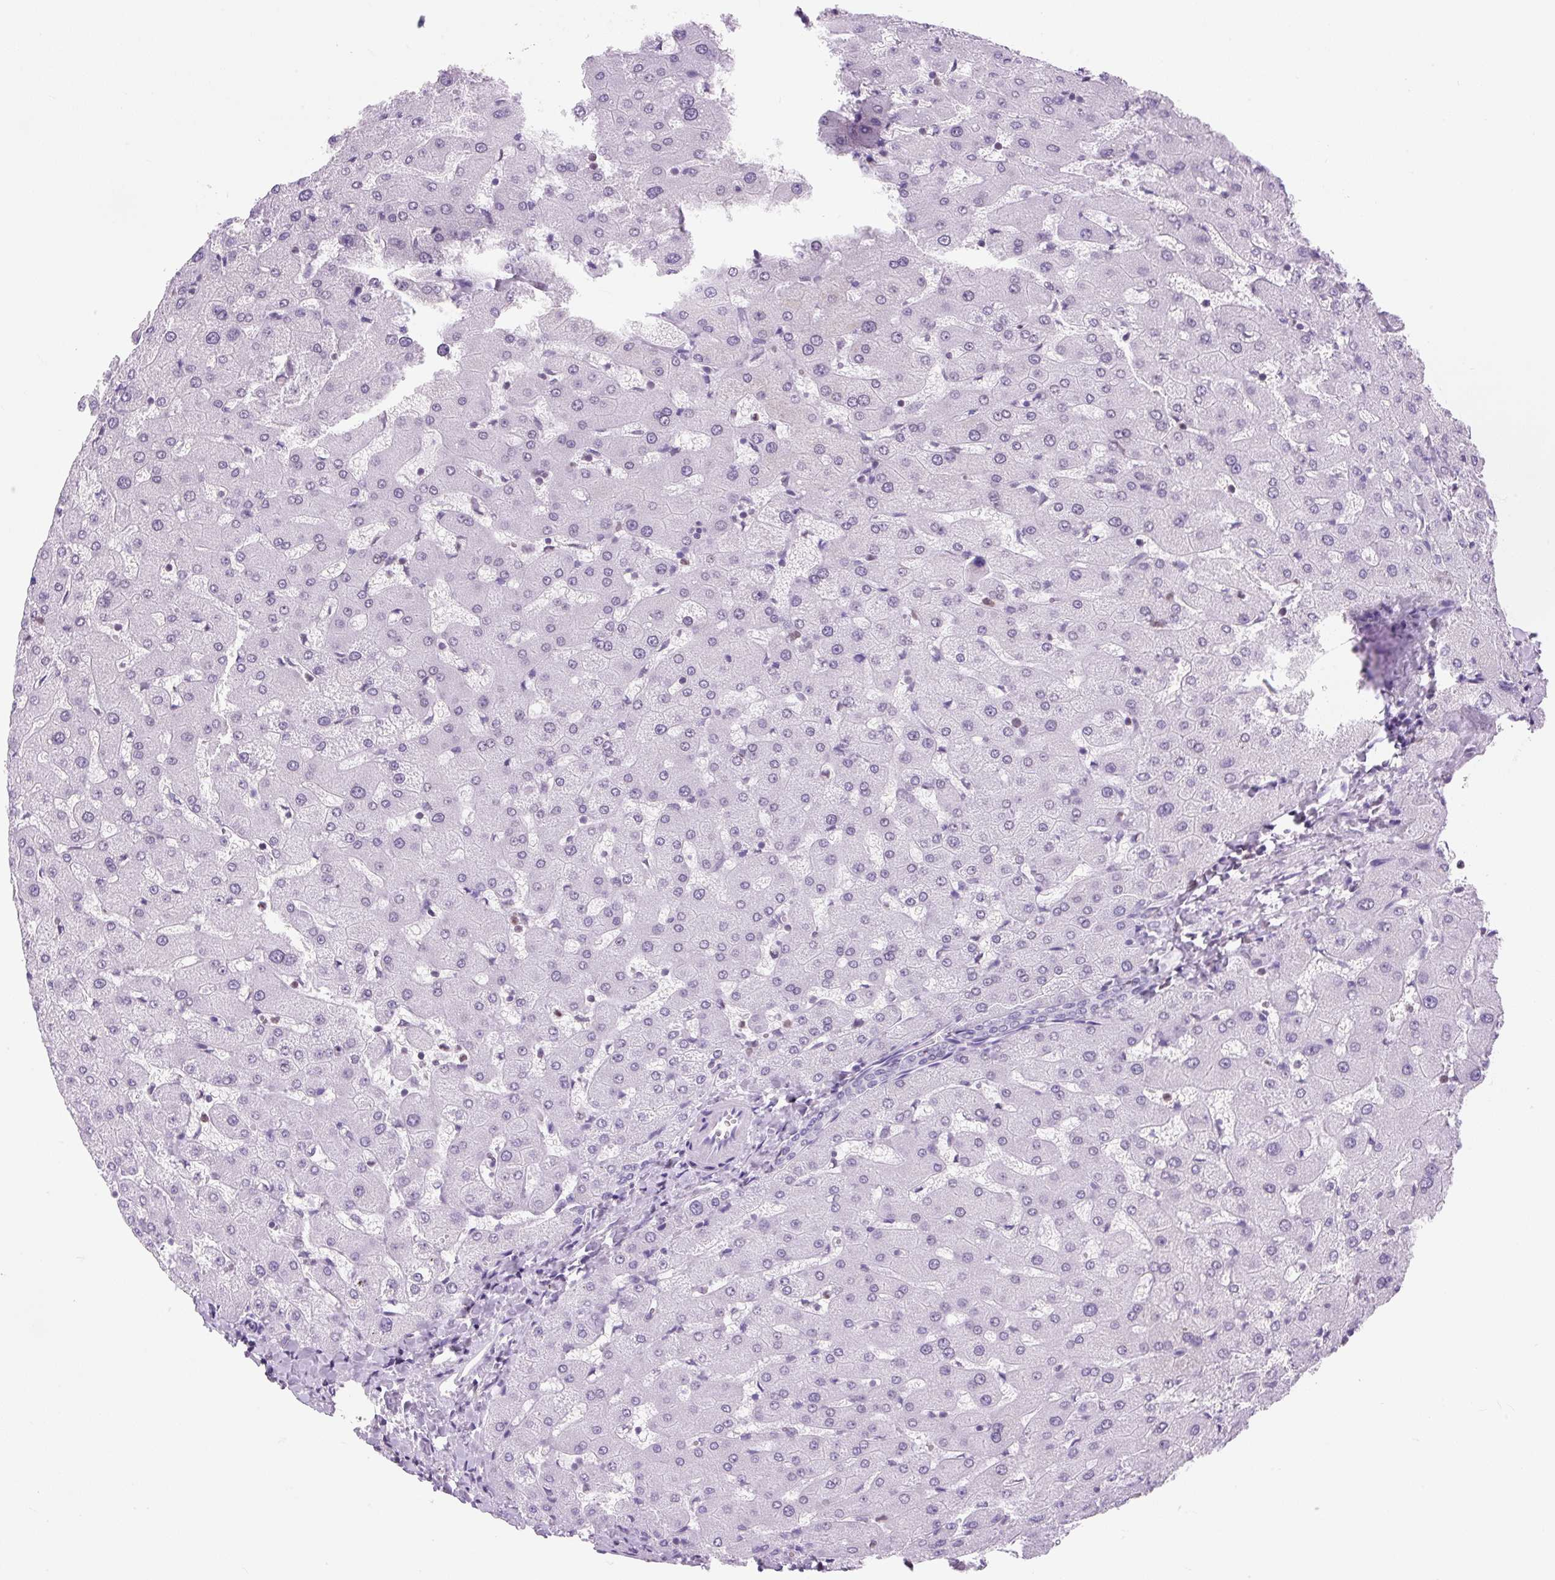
{"staining": {"intensity": "weak", "quantity": "<25%", "location": "cytoplasmic/membranous,nuclear"}, "tissue": "liver", "cell_type": "Cholangiocytes", "image_type": "normal", "snomed": [{"axis": "morphology", "description": "Normal tissue, NOS"}, {"axis": "topography", "description": "Liver"}], "caption": "Immunohistochemical staining of unremarkable human liver demonstrates no significant expression in cholangiocytes.", "gene": "VPREB1", "patient": {"sex": "female", "age": 63}}